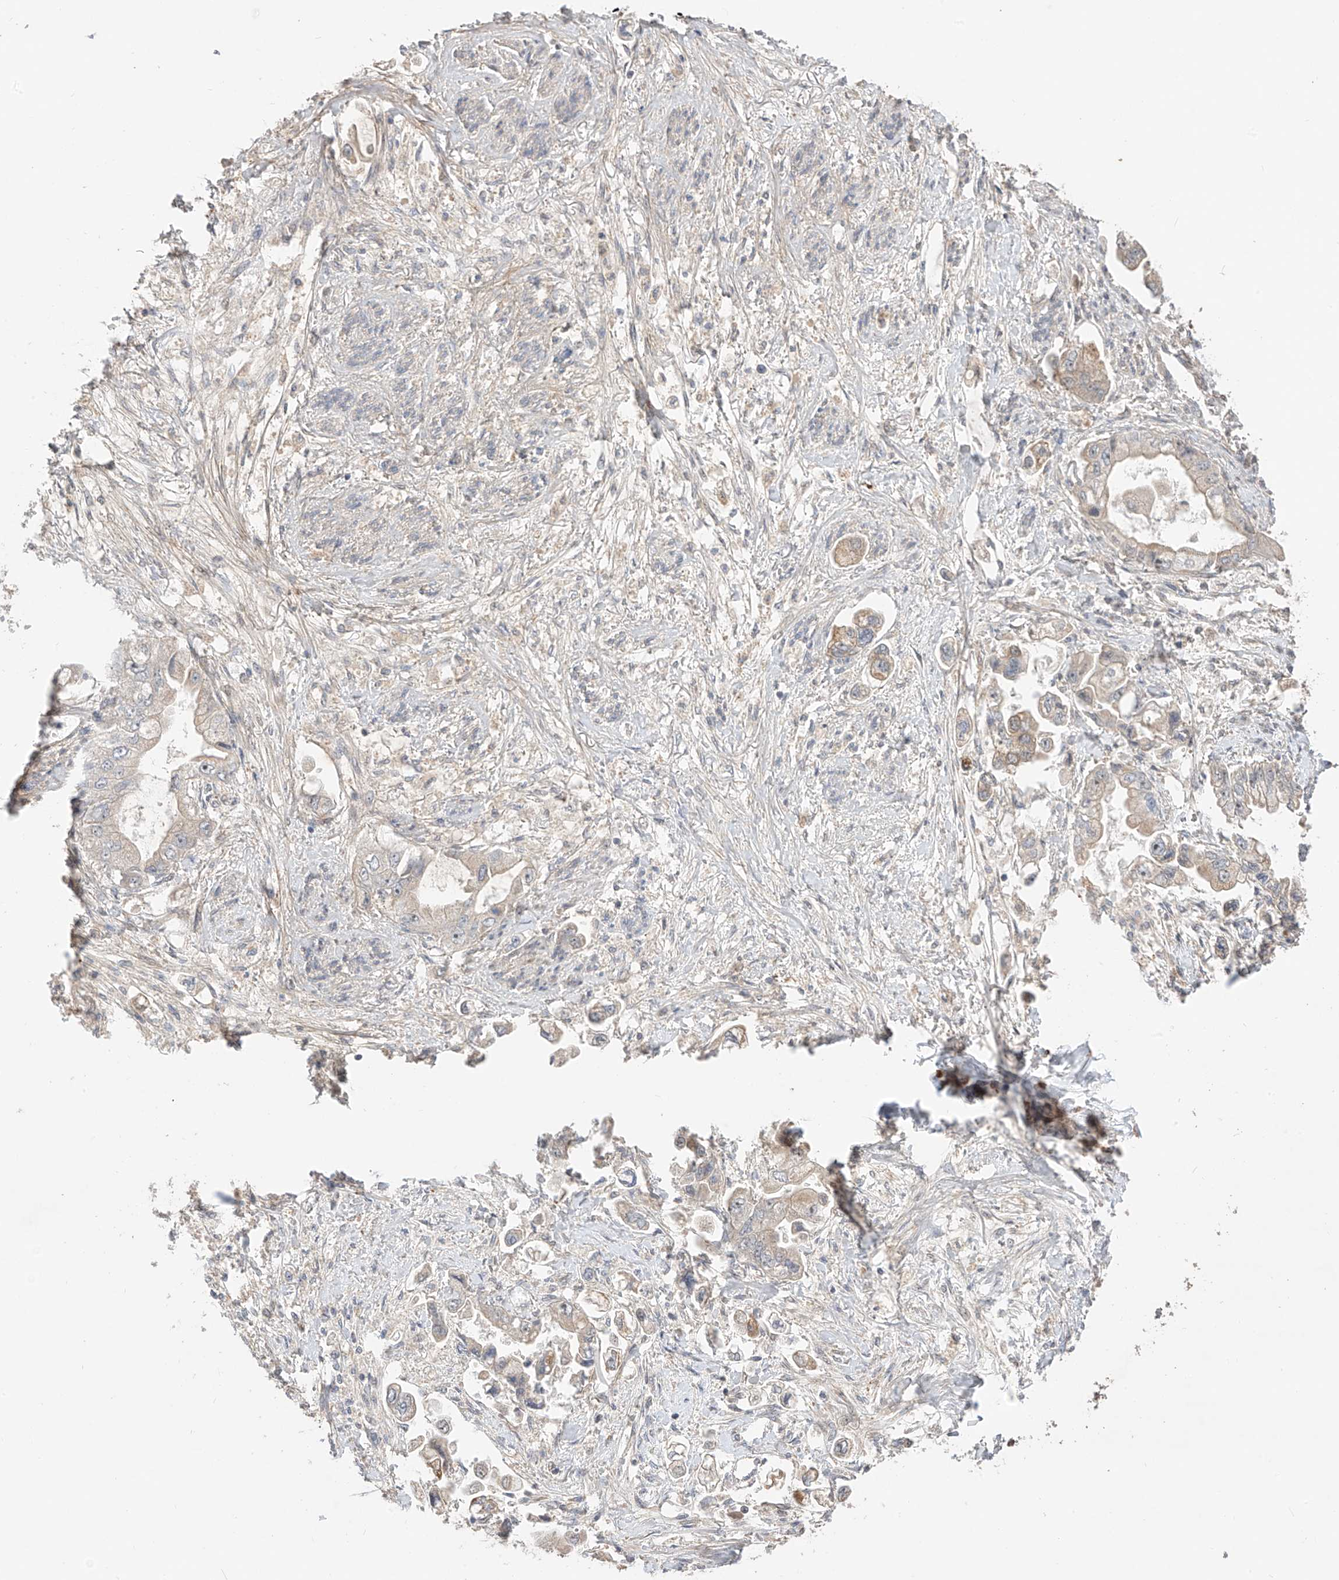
{"staining": {"intensity": "moderate", "quantity": "<25%", "location": "cytoplasmic/membranous"}, "tissue": "stomach cancer", "cell_type": "Tumor cells", "image_type": "cancer", "snomed": [{"axis": "morphology", "description": "Adenocarcinoma, NOS"}, {"axis": "topography", "description": "Stomach"}], "caption": "Protein staining shows moderate cytoplasmic/membranous staining in approximately <25% of tumor cells in adenocarcinoma (stomach). (Brightfield microscopy of DAB IHC at high magnification).", "gene": "LATS1", "patient": {"sex": "male", "age": 62}}